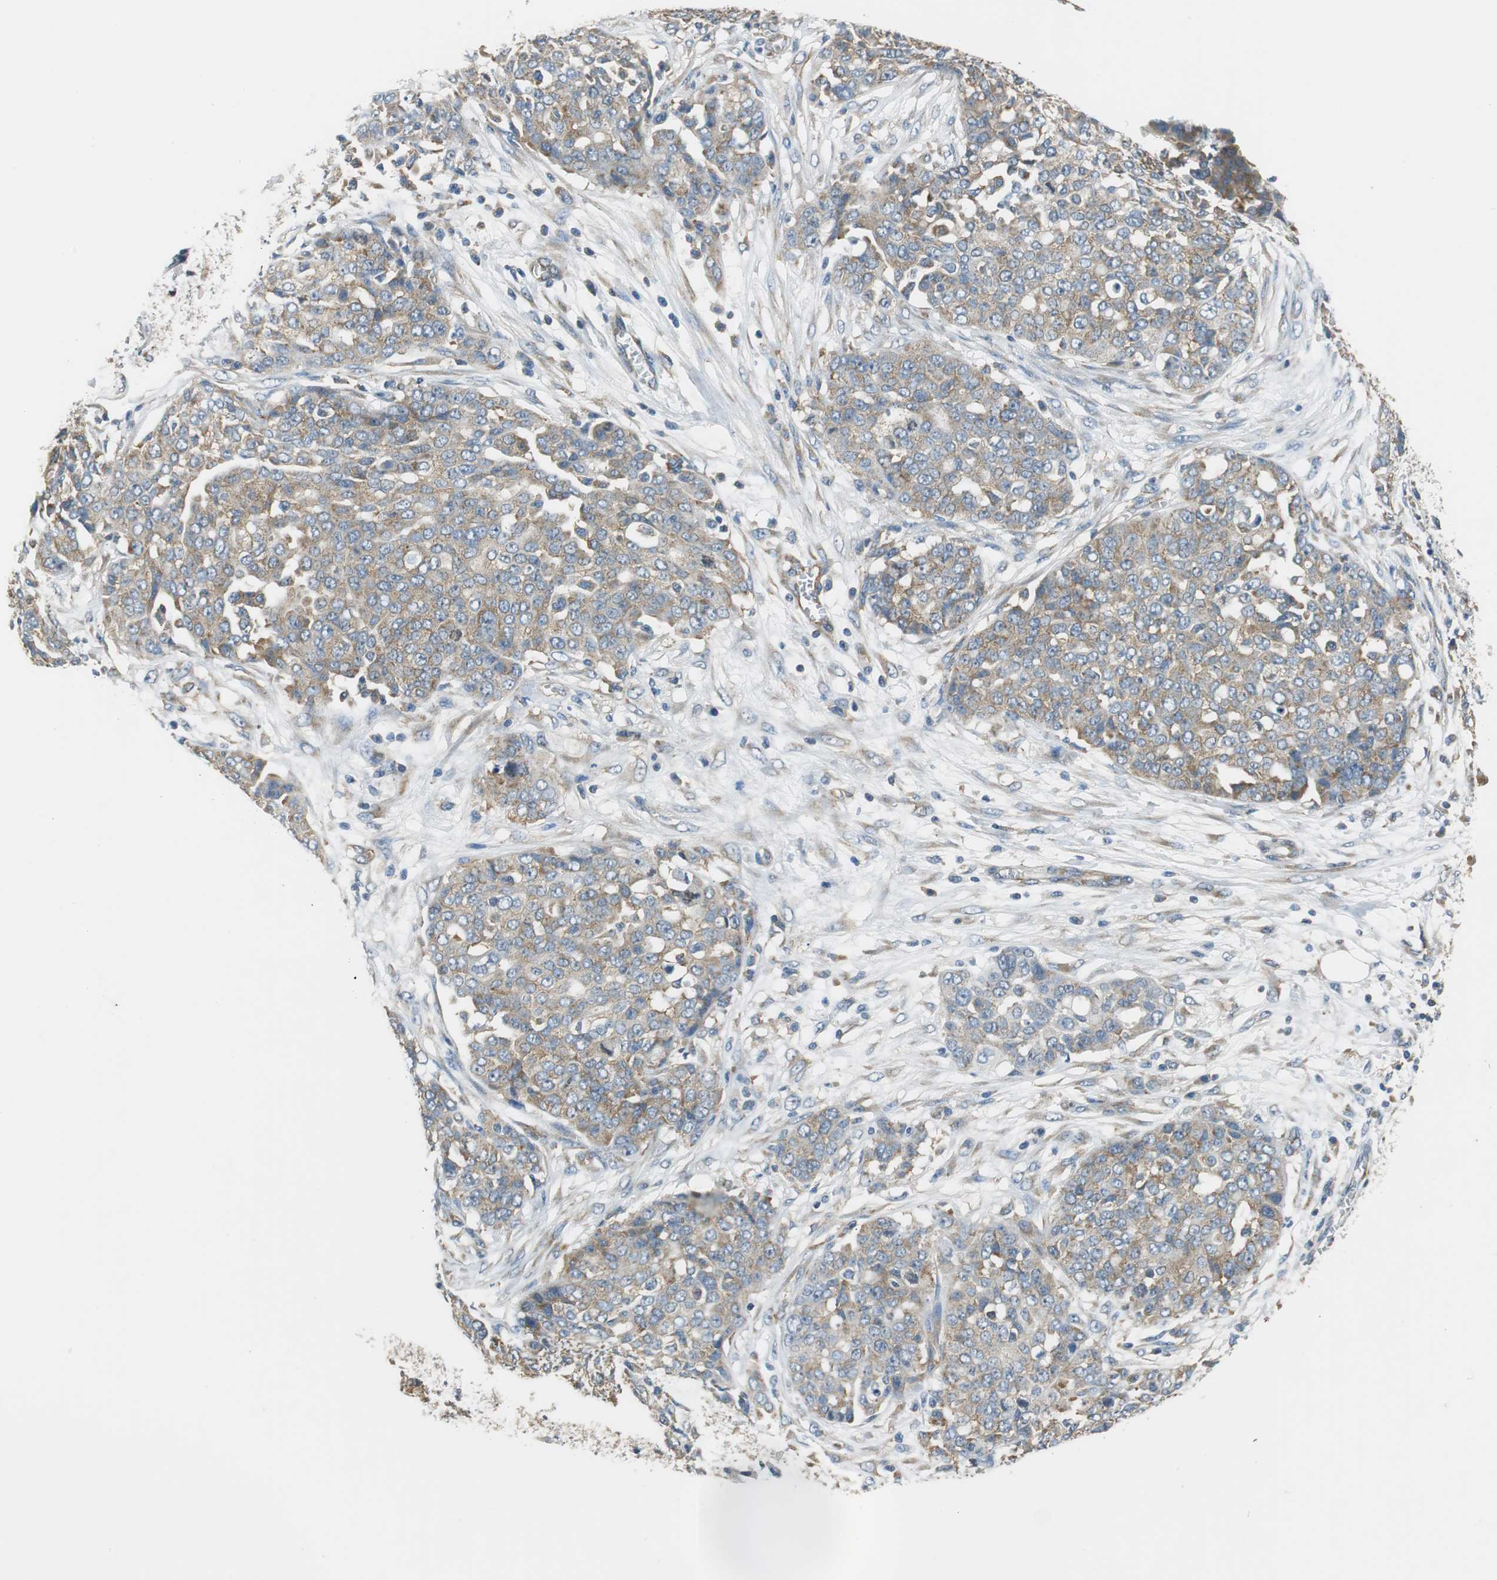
{"staining": {"intensity": "moderate", "quantity": ">75%", "location": "cytoplasmic/membranous"}, "tissue": "ovarian cancer", "cell_type": "Tumor cells", "image_type": "cancer", "snomed": [{"axis": "morphology", "description": "Cystadenocarcinoma, serous, NOS"}, {"axis": "topography", "description": "Soft tissue"}, {"axis": "topography", "description": "Ovary"}], "caption": "Ovarian cancer stained for a protein demonstrates moderate cytoplasmic/membranous positivity in tumor cells. Using DAB (3,3'-diaminobenzidine) (brown) and hematoxylin (blue) stains, captured at high magnification using brightfield microscopy.", "gene": "CNOT3", "patient": {"sex": "female", "age": 57}}